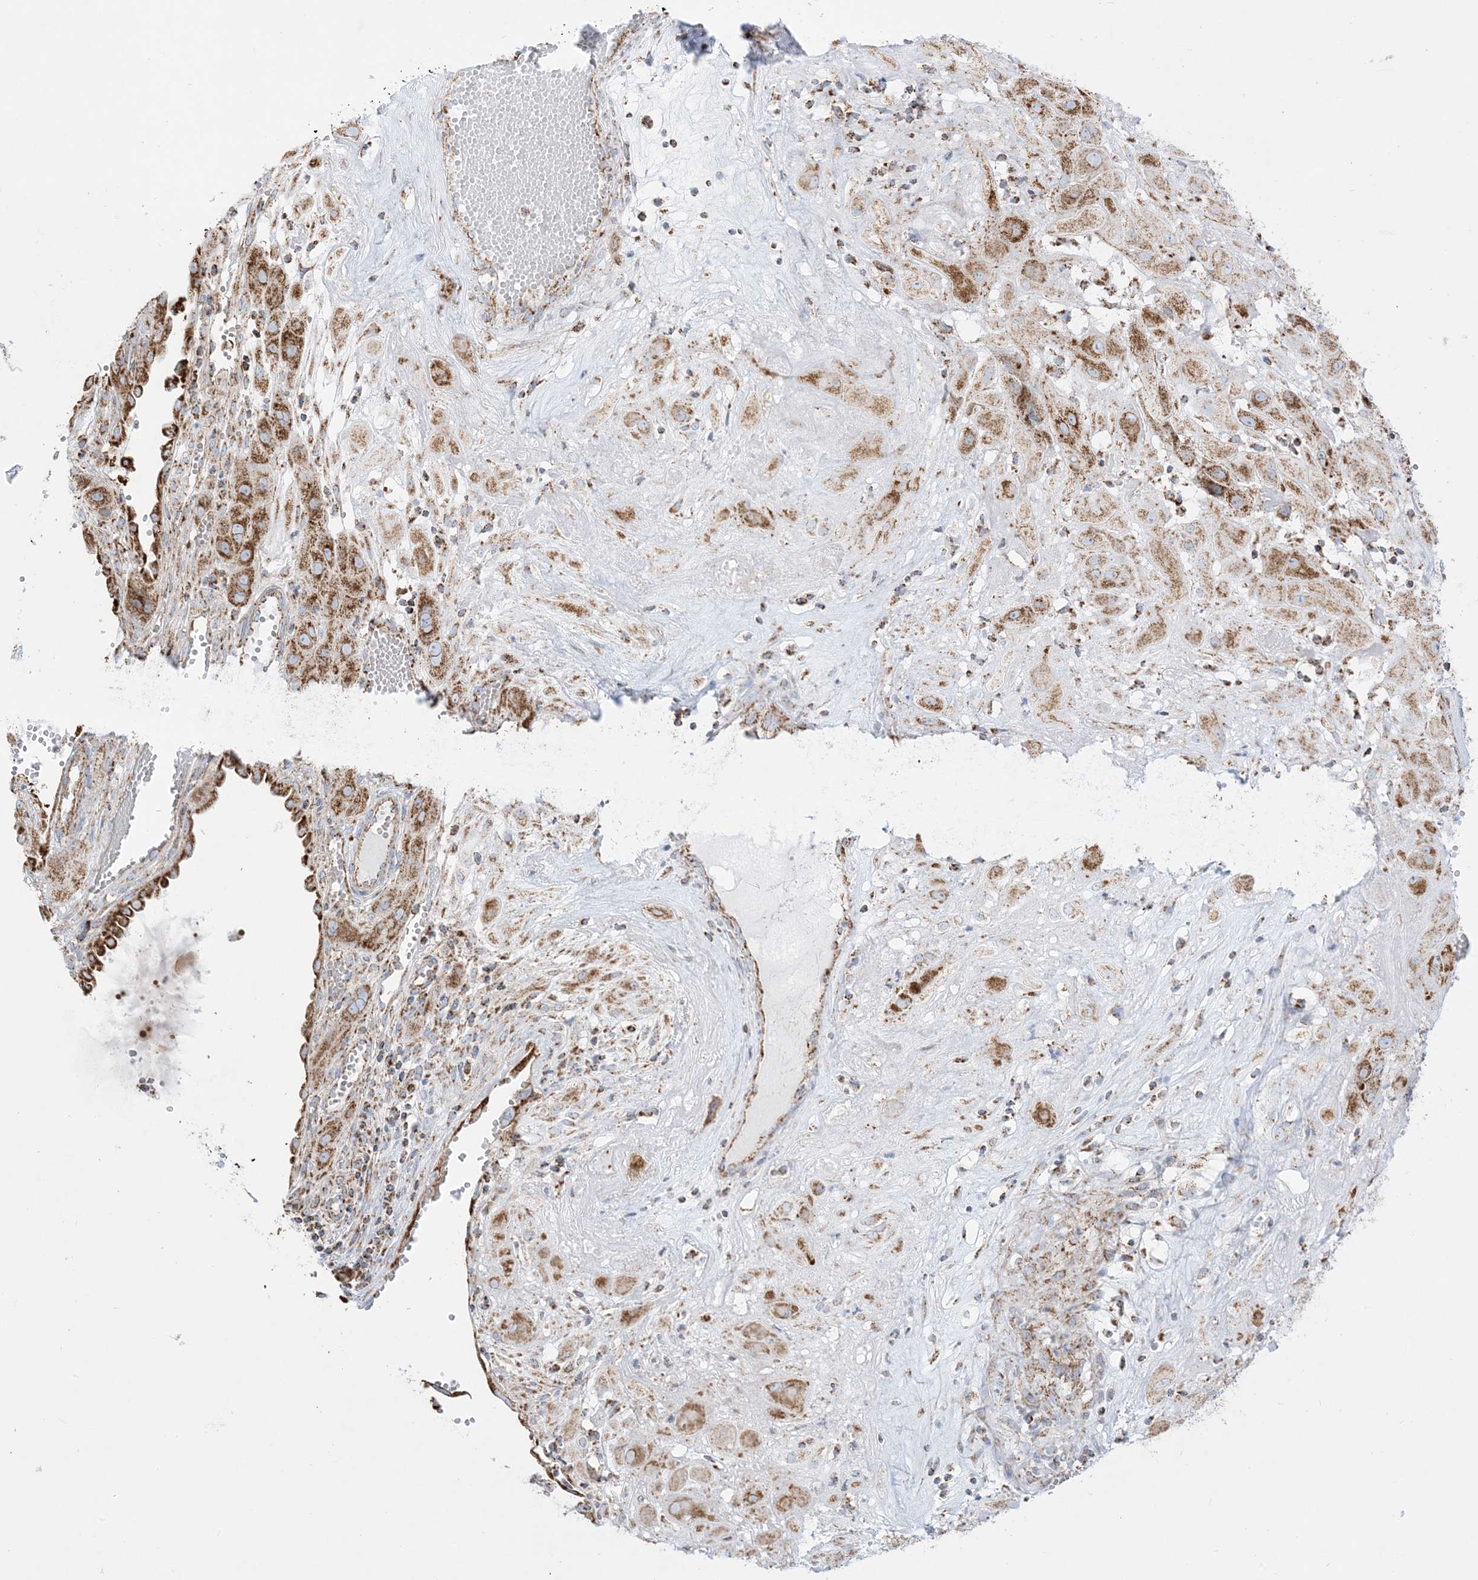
{"staining": {"intensity": "moderate", "quantity": ">75%", "location": "cytoplasmic/membranous"}, "tissue": "cervical cancer", "cell_type": "Tumor cells", "image_type": "cancer", "snomed": [{"axis": "morphology", "description": "Squamous cell carcinoma, NOS"}, {"axis": "topography", "description": "Cervix"}], "caption": "Immunohistochemistry (IHC) photomicrograph of neoplastic tissue: human cervical squamous cell carcinoma stained using IHC demonstrates medium levels of moderate protein expression localized specifically in the cytoplasmic/membranous of tumor cells, appearing as a cytoplasmic/membranous brown color.", "gene": "MRPS36", "patient": {"sex": "female", "age": 34}}